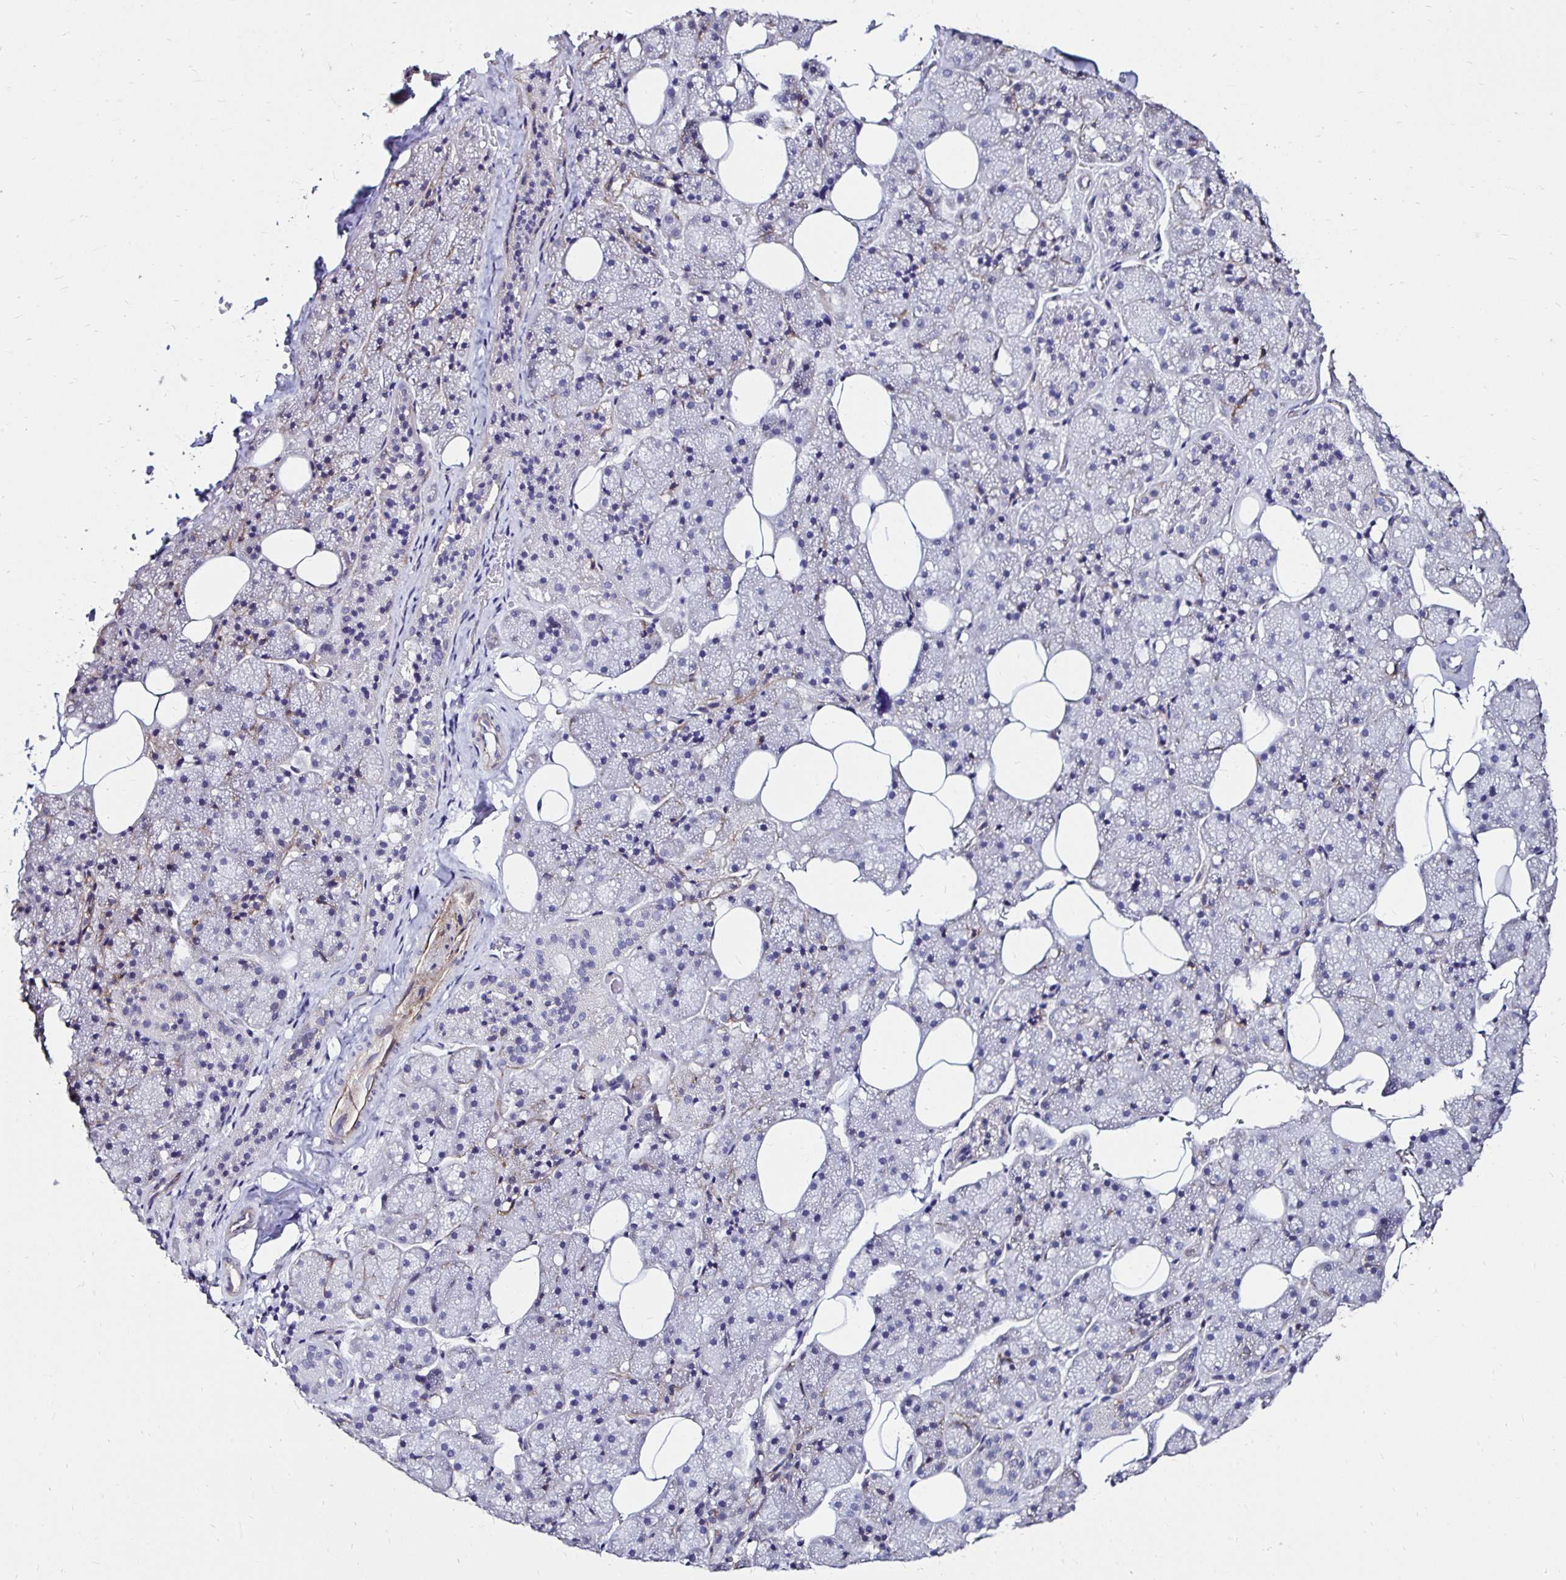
{"staining": {"intensity": "negative", "quantity": "none", "location": "none"}, "tissue": "salivary gland", "cell_type": "Glandular cells", "image_type": "normal", "snomed": [{"axis": "morphology", "description": "Normal tissue, NOS"}, {"axis": "topography", "description": "Salivary gland"}, {"axis": "topography", "description": "Peripheral nerve tissue"}], "caption": "Immunohistochemistry (IHC) image of unremarkable salivary gland: salivary gland stained with DAB shows no significant protein positivity in glandular cells.", "gene": "ITGB1", "patient": {"sex": "male", "age": 38}}